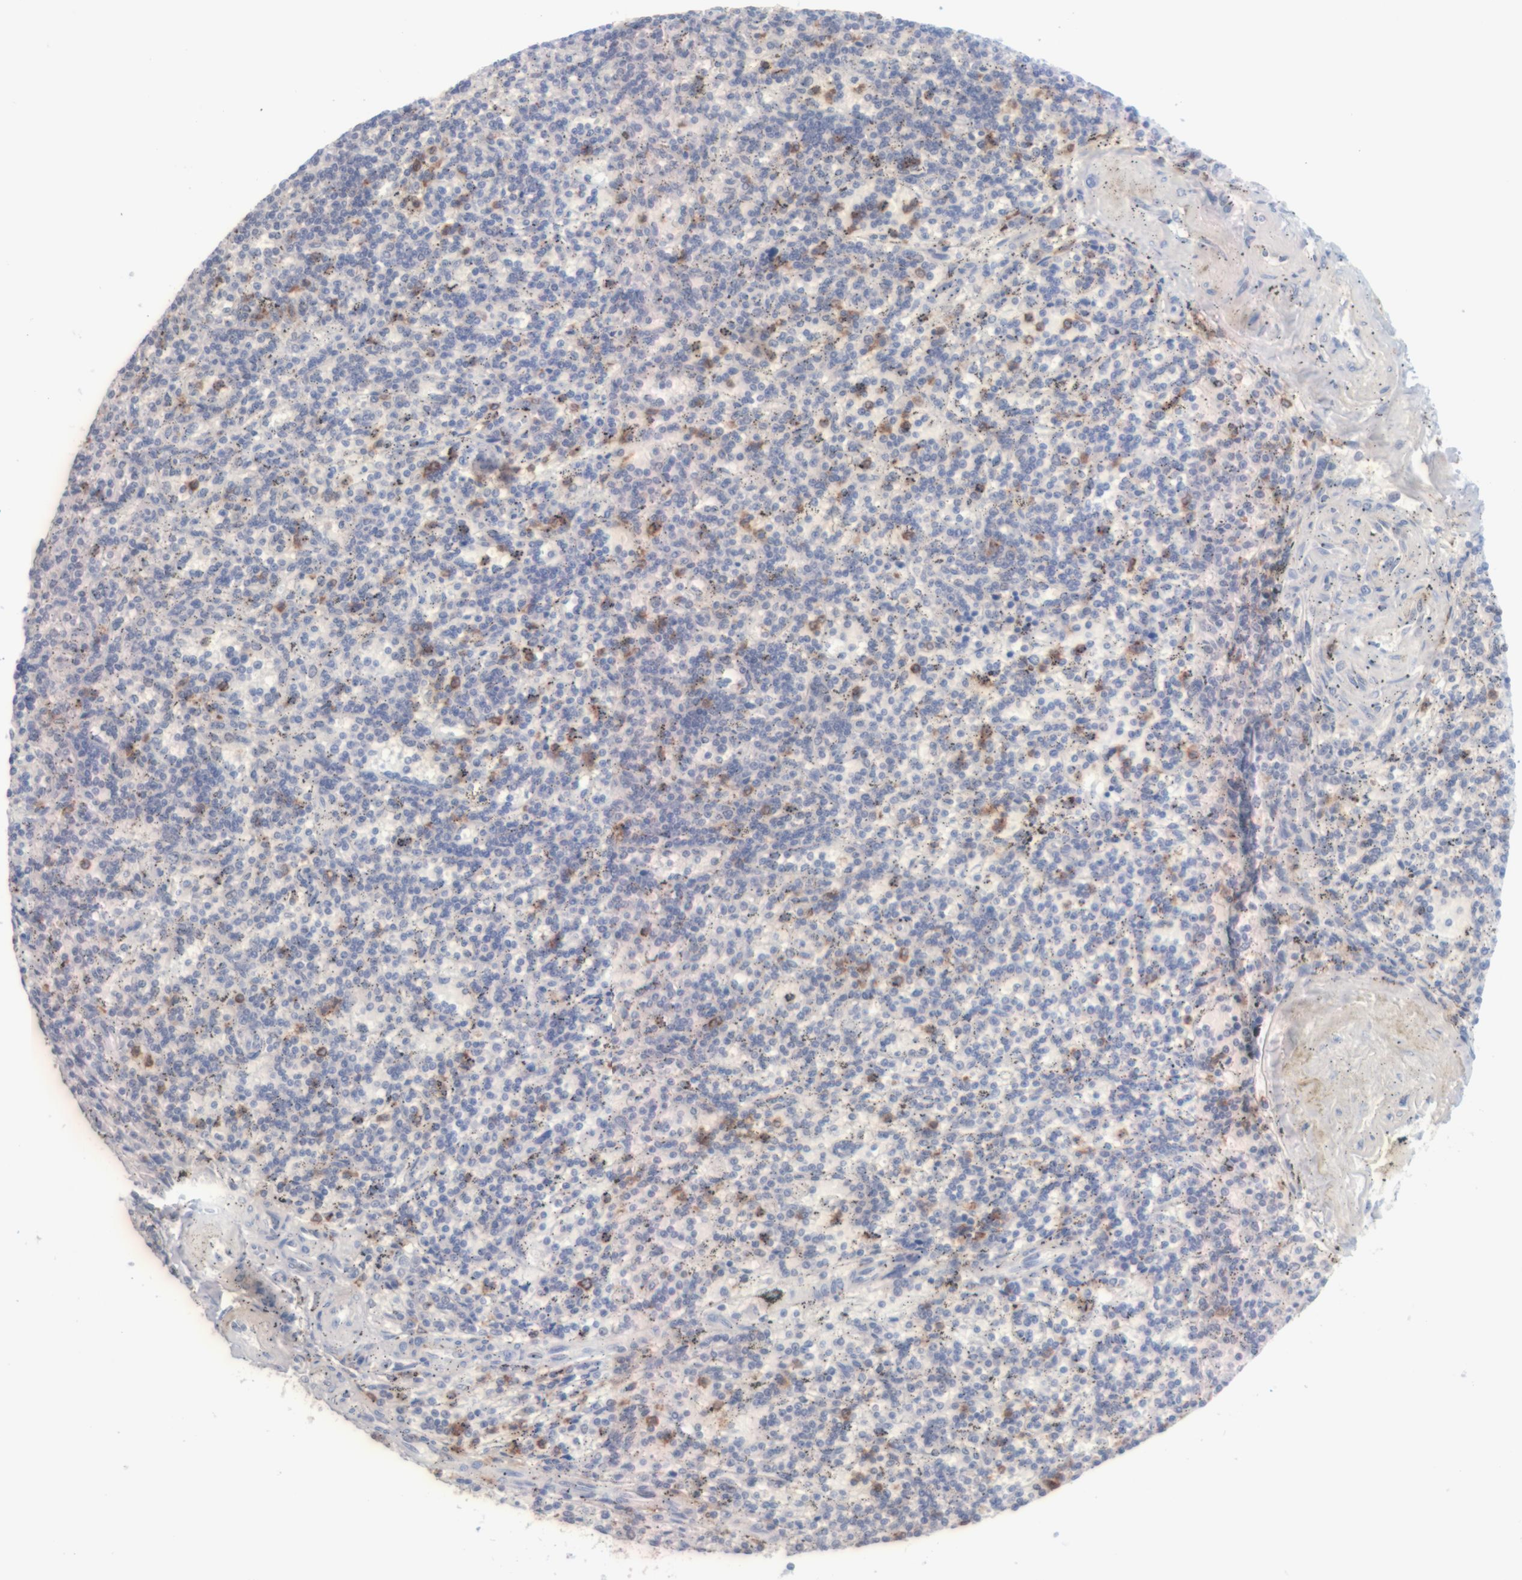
{"staining": {"intensity": "moderate", "quantity": "<25%", "location": "cytoplasmic/membranous"}, "tissue": "lymphoma", "cell_type": "Tumor cells", "image_type": "cancer", "snomed": [{"axis": "morphology", "description": "Malignant lymphoma, non-Hodgkin's type, Low grade"}, {"axis": "topography", "description": "Spleen"}], "caption": "Brown immunohistochemical staining in human lymphoma shows moderate cytoplasmic/membranous staining in approximately <25% of tumor cells.", "gene": "MGAM", "patient": {"sex": "male", "age": 73}}